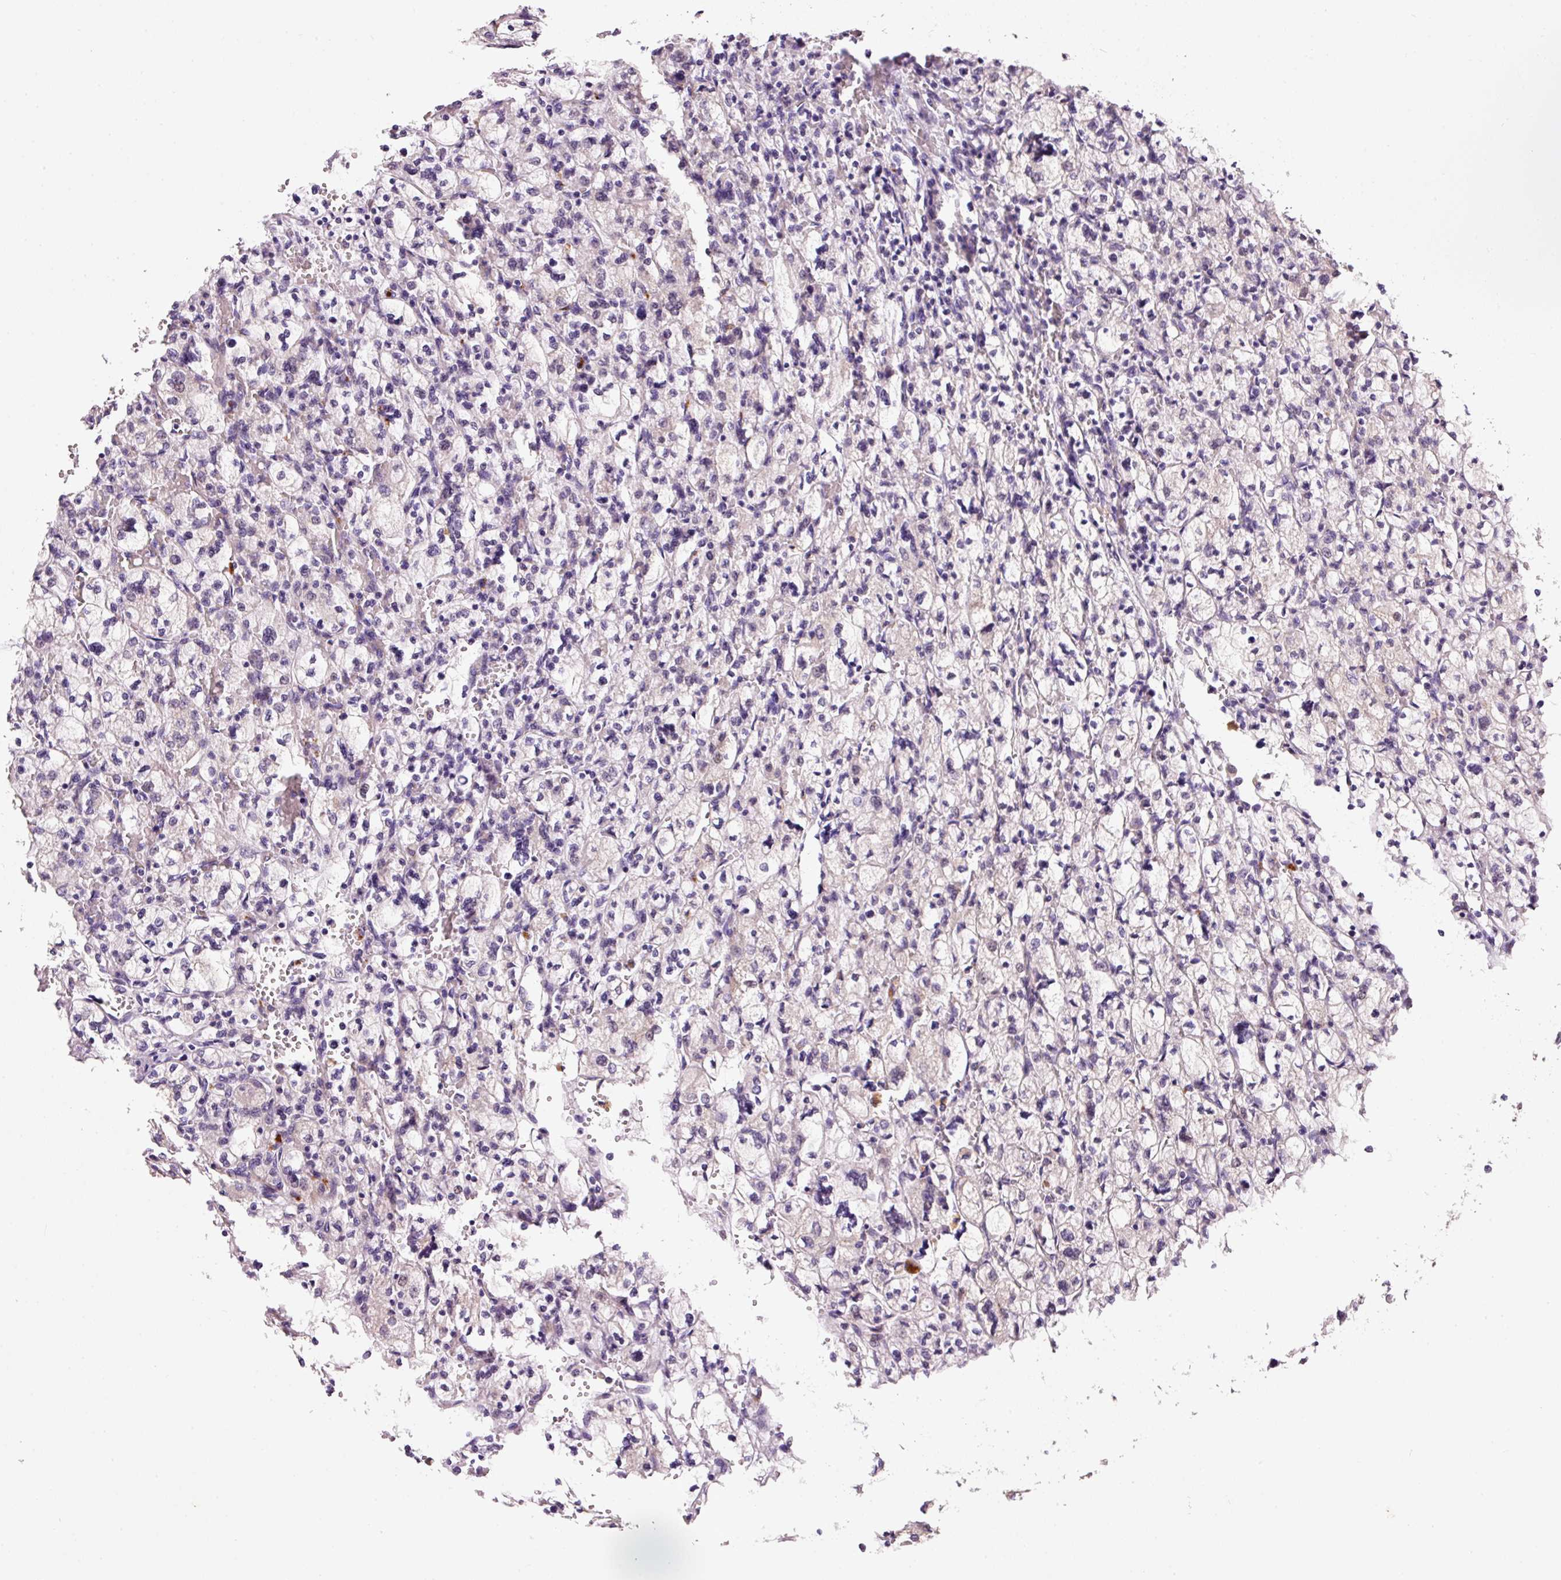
{"staining": {"intensity": "negative", "quantity": "none", "location": "none"}, "tissue": "renal cancer", "cell_type": "Tumor cells", "image_type": "cancer", "snomed": [{"axis": "morphology", "description": "Adenocarcinoma, NOS"}, {"axis": "topography", "description": "Kidney"}], "caption": "There is no significant positivity in tumor cells of adenocarcinoma (renal).", "gene": "TENT5C", "patient": {"sex": "female", "age": 83}}